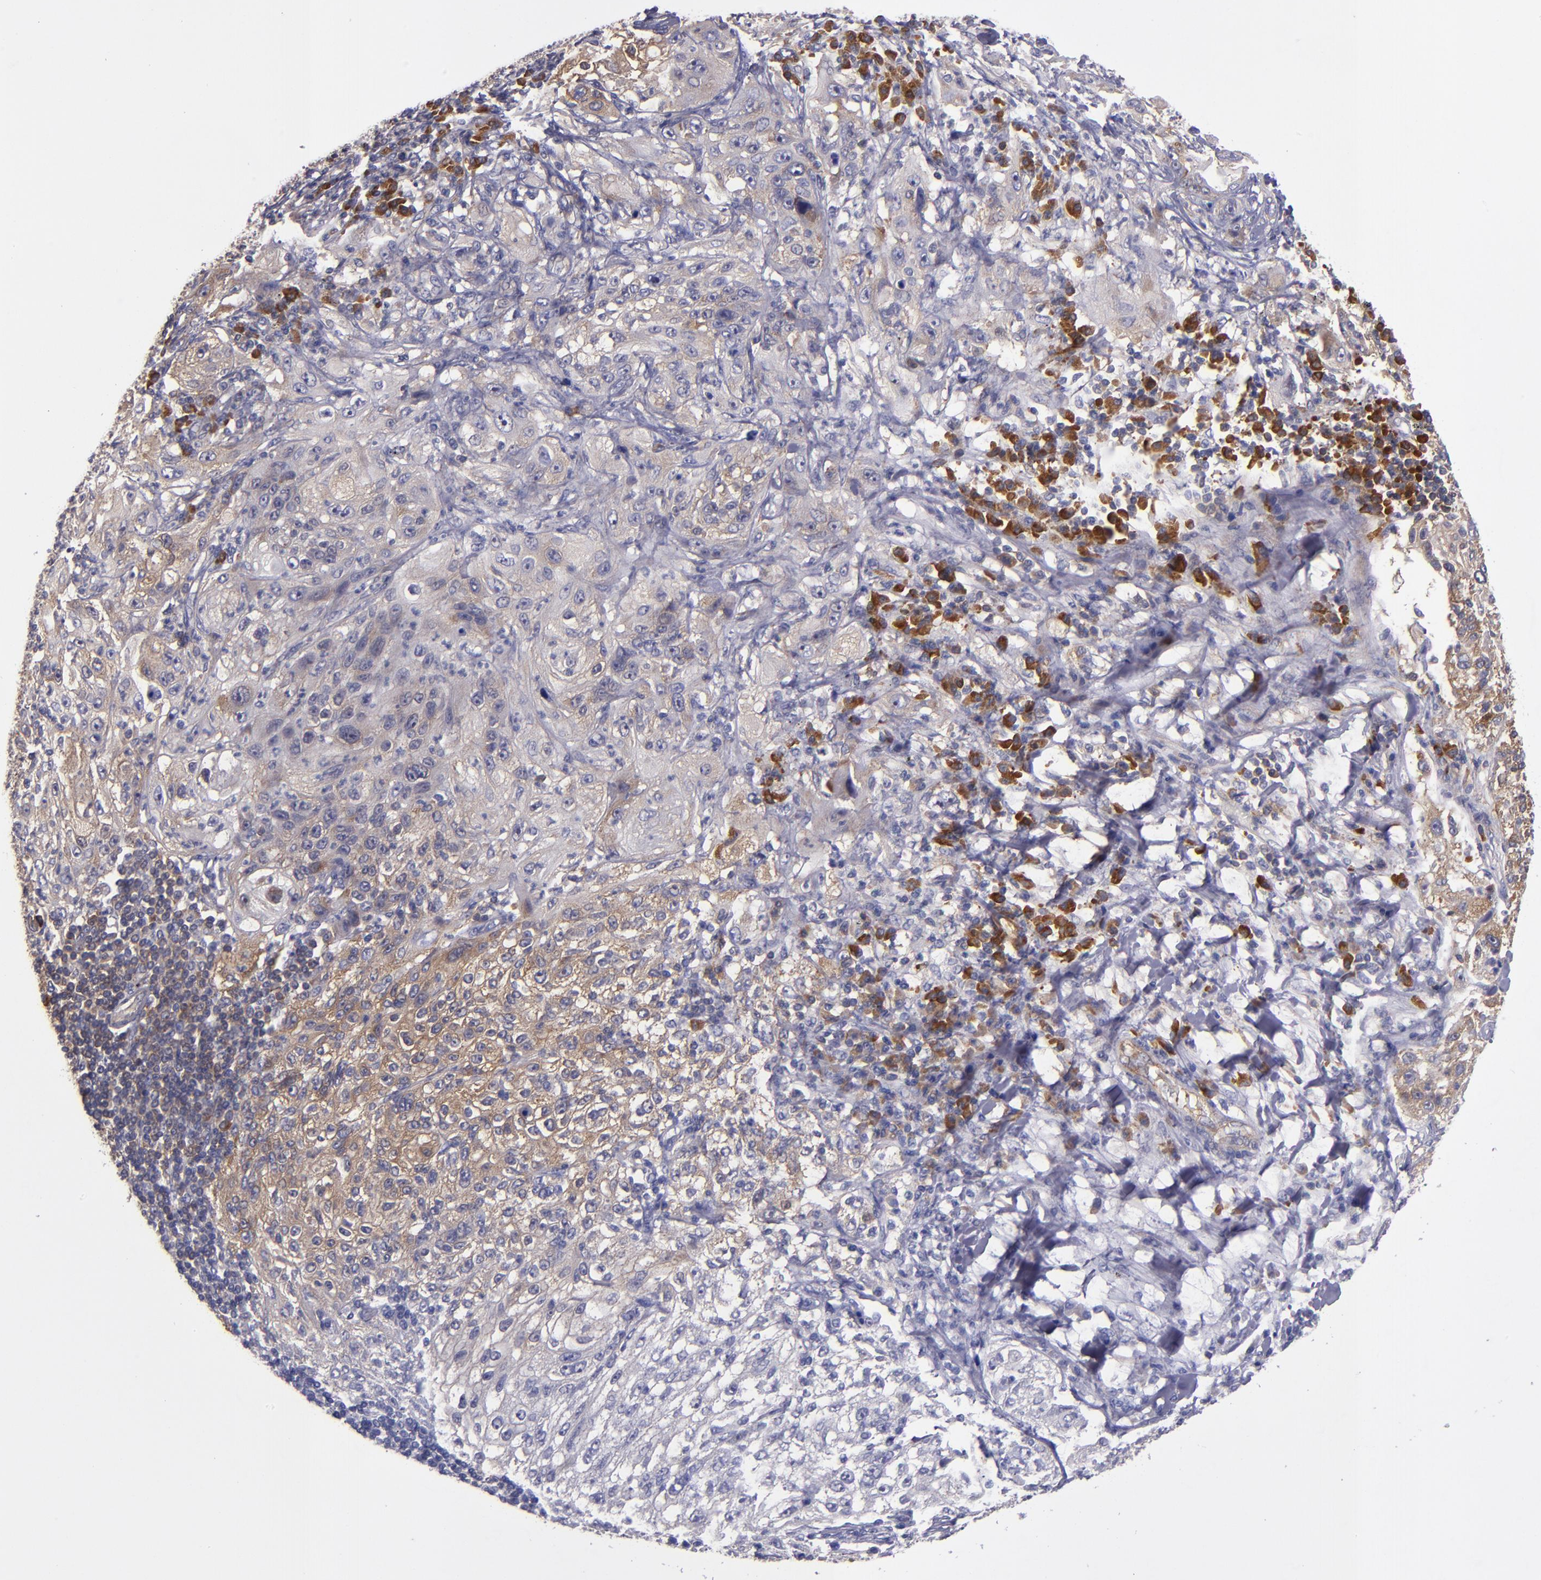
{"staining": {"intensity": "weak", "quantity": "25%-75%", "location": "cytoplasmic/membranous"}, "tissue": "lung cancer", "cell_type": "Tumor cells", "image_type": "cancer", "snomed": [{"axis": "morphology", "description": "Inflammation, NOS"}, {"axis": "morphology", "description": "Squamous cell carcinoma, NOS"}, {"axis": "topography", "description": "Lymph node"}, {"axis": "topography", "description": "Soft tissue"}, {"axis": "topography", "description": "Lung"}], "caption": "Human squamous cell carcinoma (lung) stained with a brown dye demonstrates weak cytoplasmic/membranous positive positivity in approximately 25%-75% of tumor cells.", "gene": "CARS1", "patient": {"sex": "male", "age": 66}}